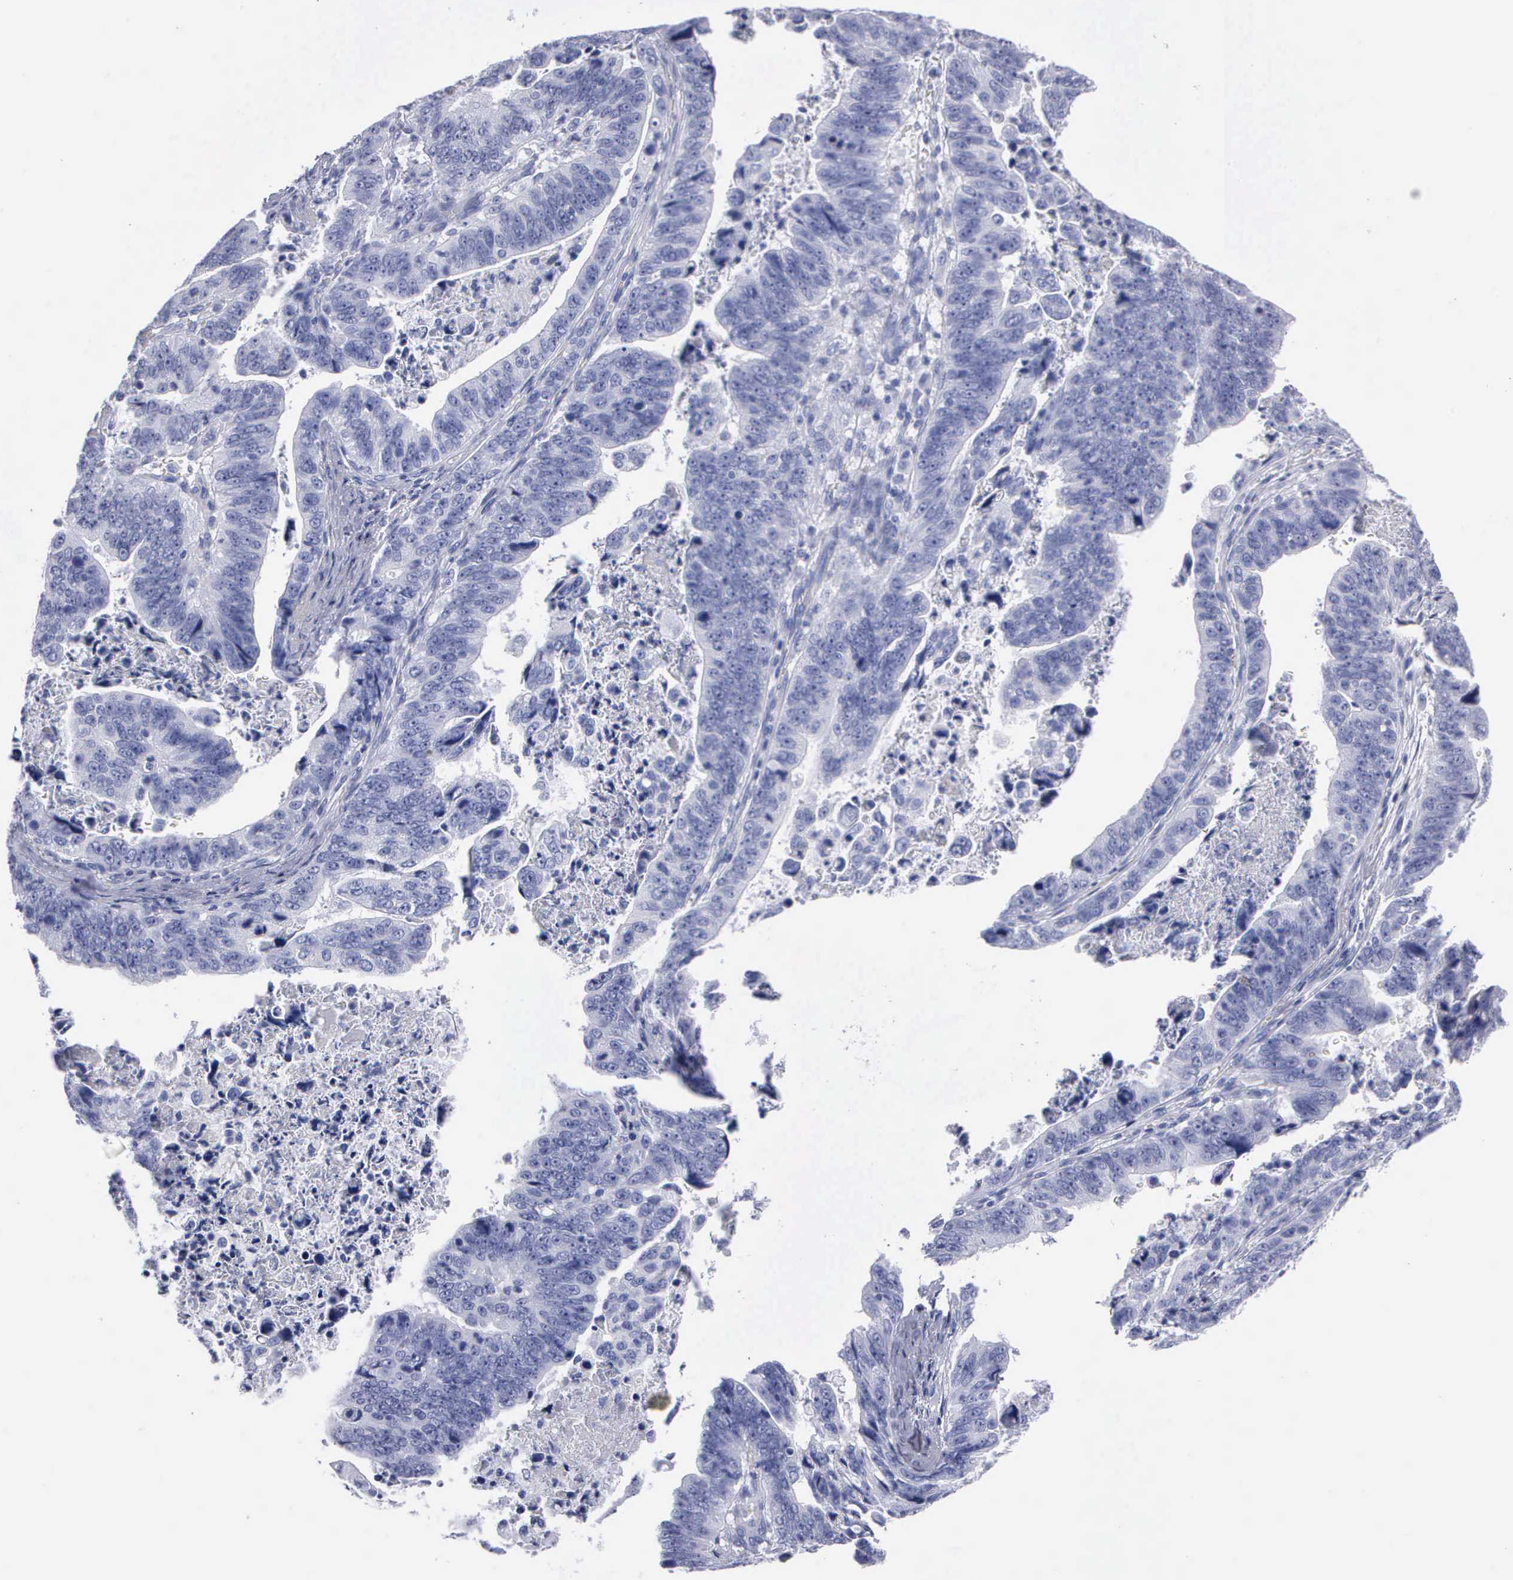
{"staining": {"intensity": "negative", "quantity": "none", "location": "none"}, "tissue": "stomach cancer", "cell_type": "Tumor cells", "image_type": "cancer", "snomed": [{"axis": "morphology", "description": "Adenocarcinoma, NOS"}, {"axis": "topography", "description": "Stomach, upper"}], "caption": "Human stomach adenocarcinoma stained for a protein using IHC shows no positivity in tumor cells.", "gene": "CYP19A1", "patient": {"sex": "female", "age": 50}}